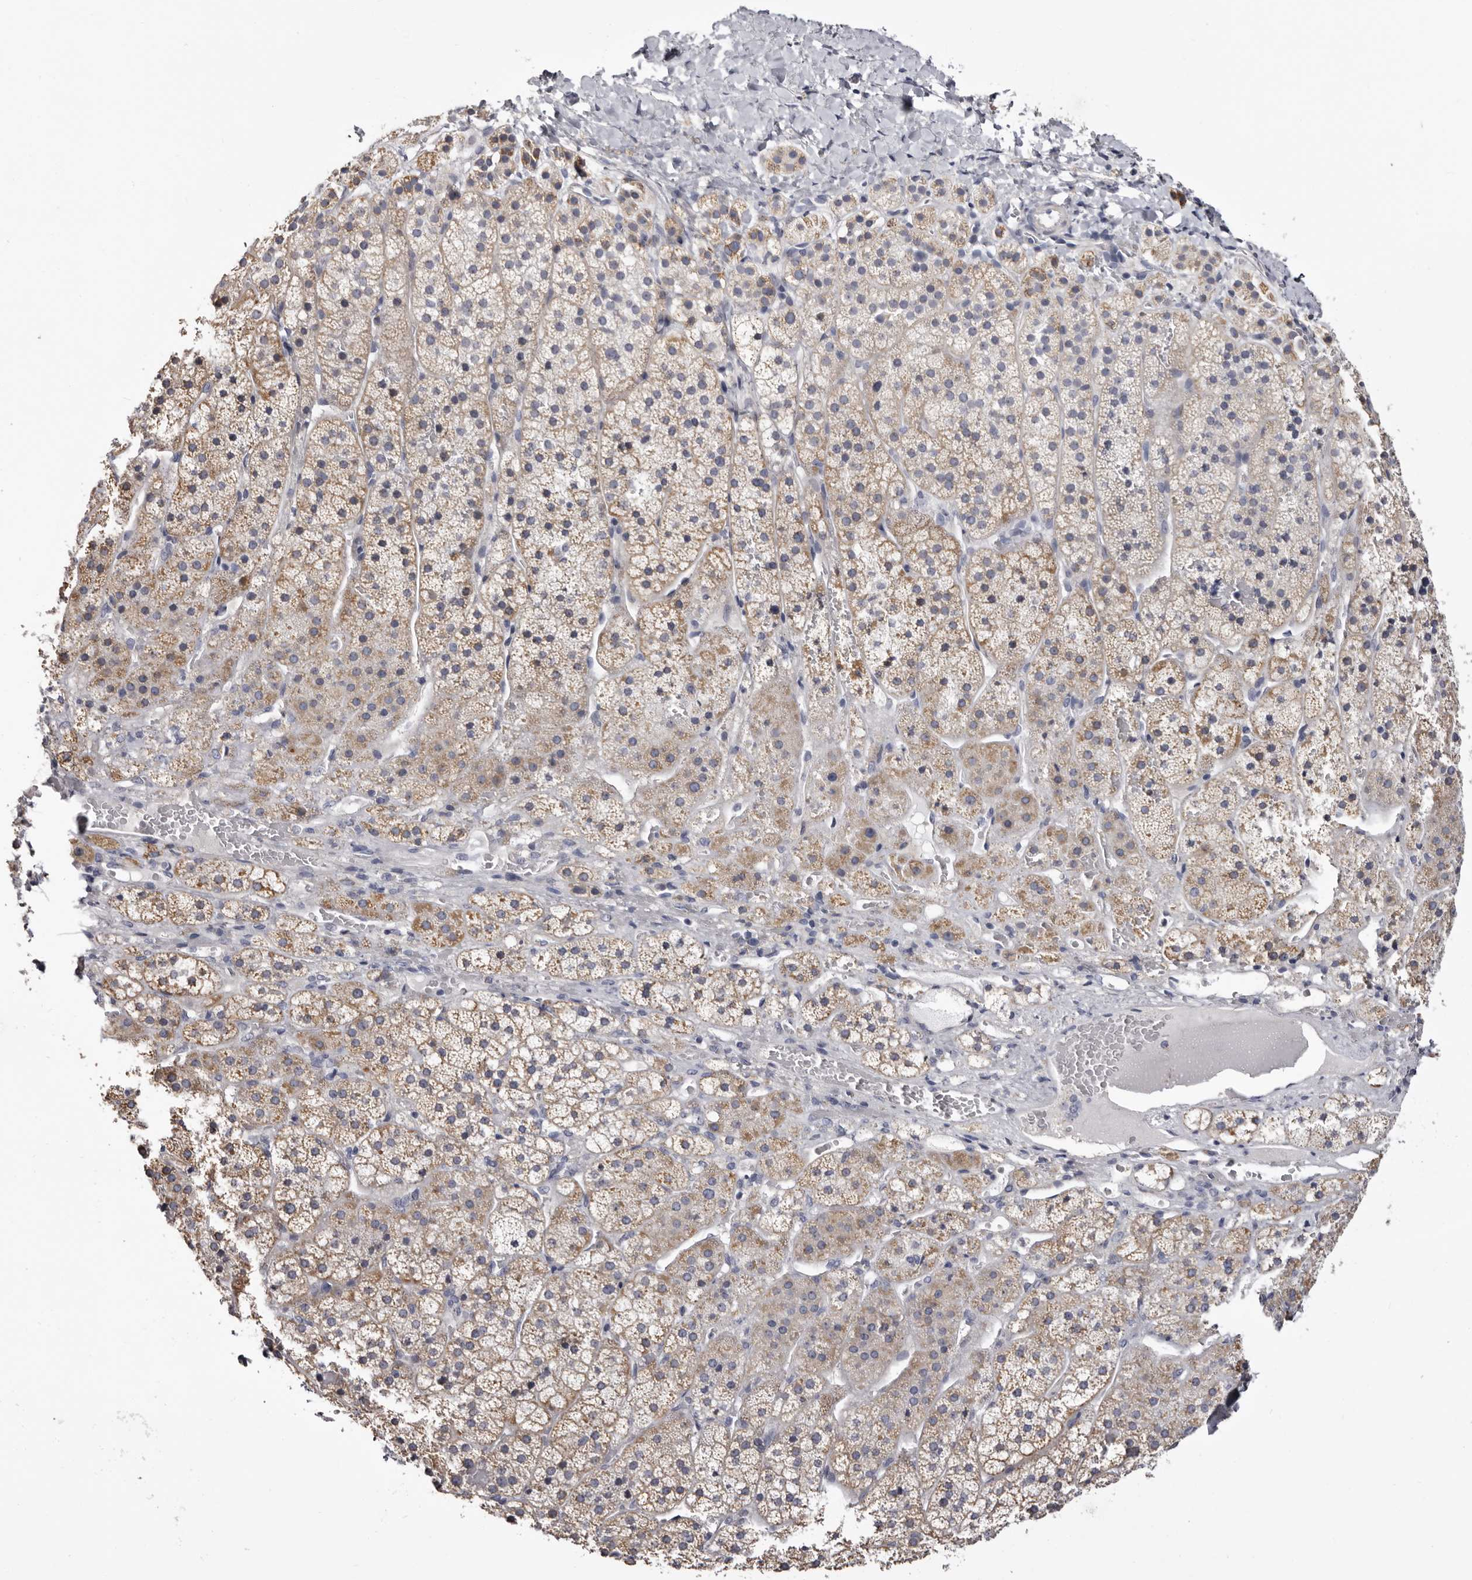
{"staining": {"intensity": "moderate", "quantity": "25%-75%", "location": "cytoplasmic/membranous"}, "tissue": "adrenal gland", "cell_type": "Glandular cells", "image_type": "normal", "snomed": [{"axis": "morphology", "description": "Normal tissue, NOS"}, {"axis": "topography", "description": "Adrenal gland"}], "caption": "A photomicrograph showing moderate cytoplasmic/membranous expression in approximately 25%-75% of glandular cells in normal adrenal gland, as visualized by brown immunohistochemical staining.", "gene": "CASQ1", "patient": {"sex": "female", "age": 44}}